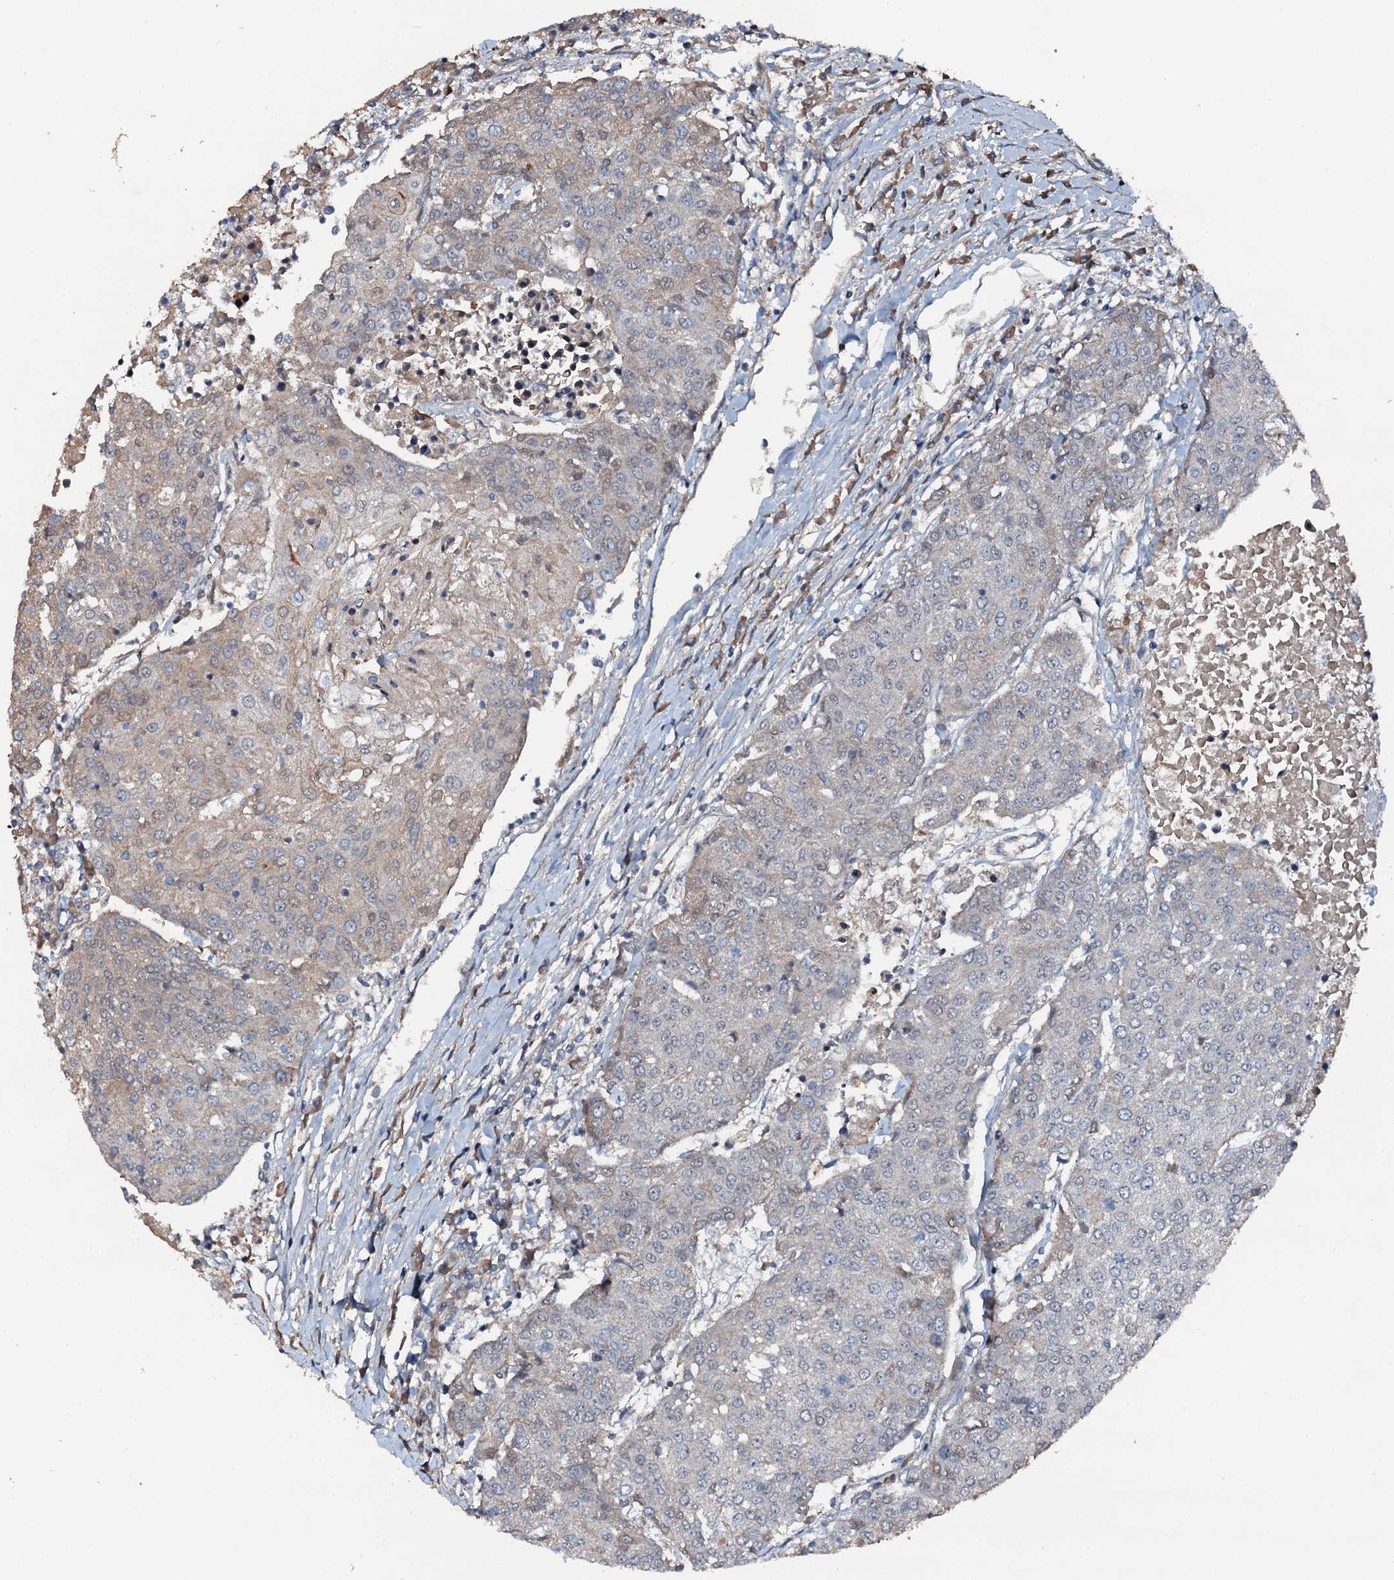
{"staining": {"intensity": "negative", "quantity": "none", "location": "none"}, "tissue": "urothelial cancer", "cell_type": "Tumor cells", "image_type": "cancer", "snomed": [{"axis": "morphology", "description": "Urothelial carcinoma, High grade"}, {"axis": "topography", "description": "Urinary bladder"}], "caption": "IHC micrograph of high-grade urothelial carcinoma stained for a protein (brown), which displays no expression in tumor cells. Brightfield microscopy of immunohistochemistry (IHC) stained with DAB (3,3'-diaminobenzidine) (brown) and hematoxylin (blue), captured at high magnification.", "gene": "FLYWCH1", "patient": {"sex": "female", "age": 85}}